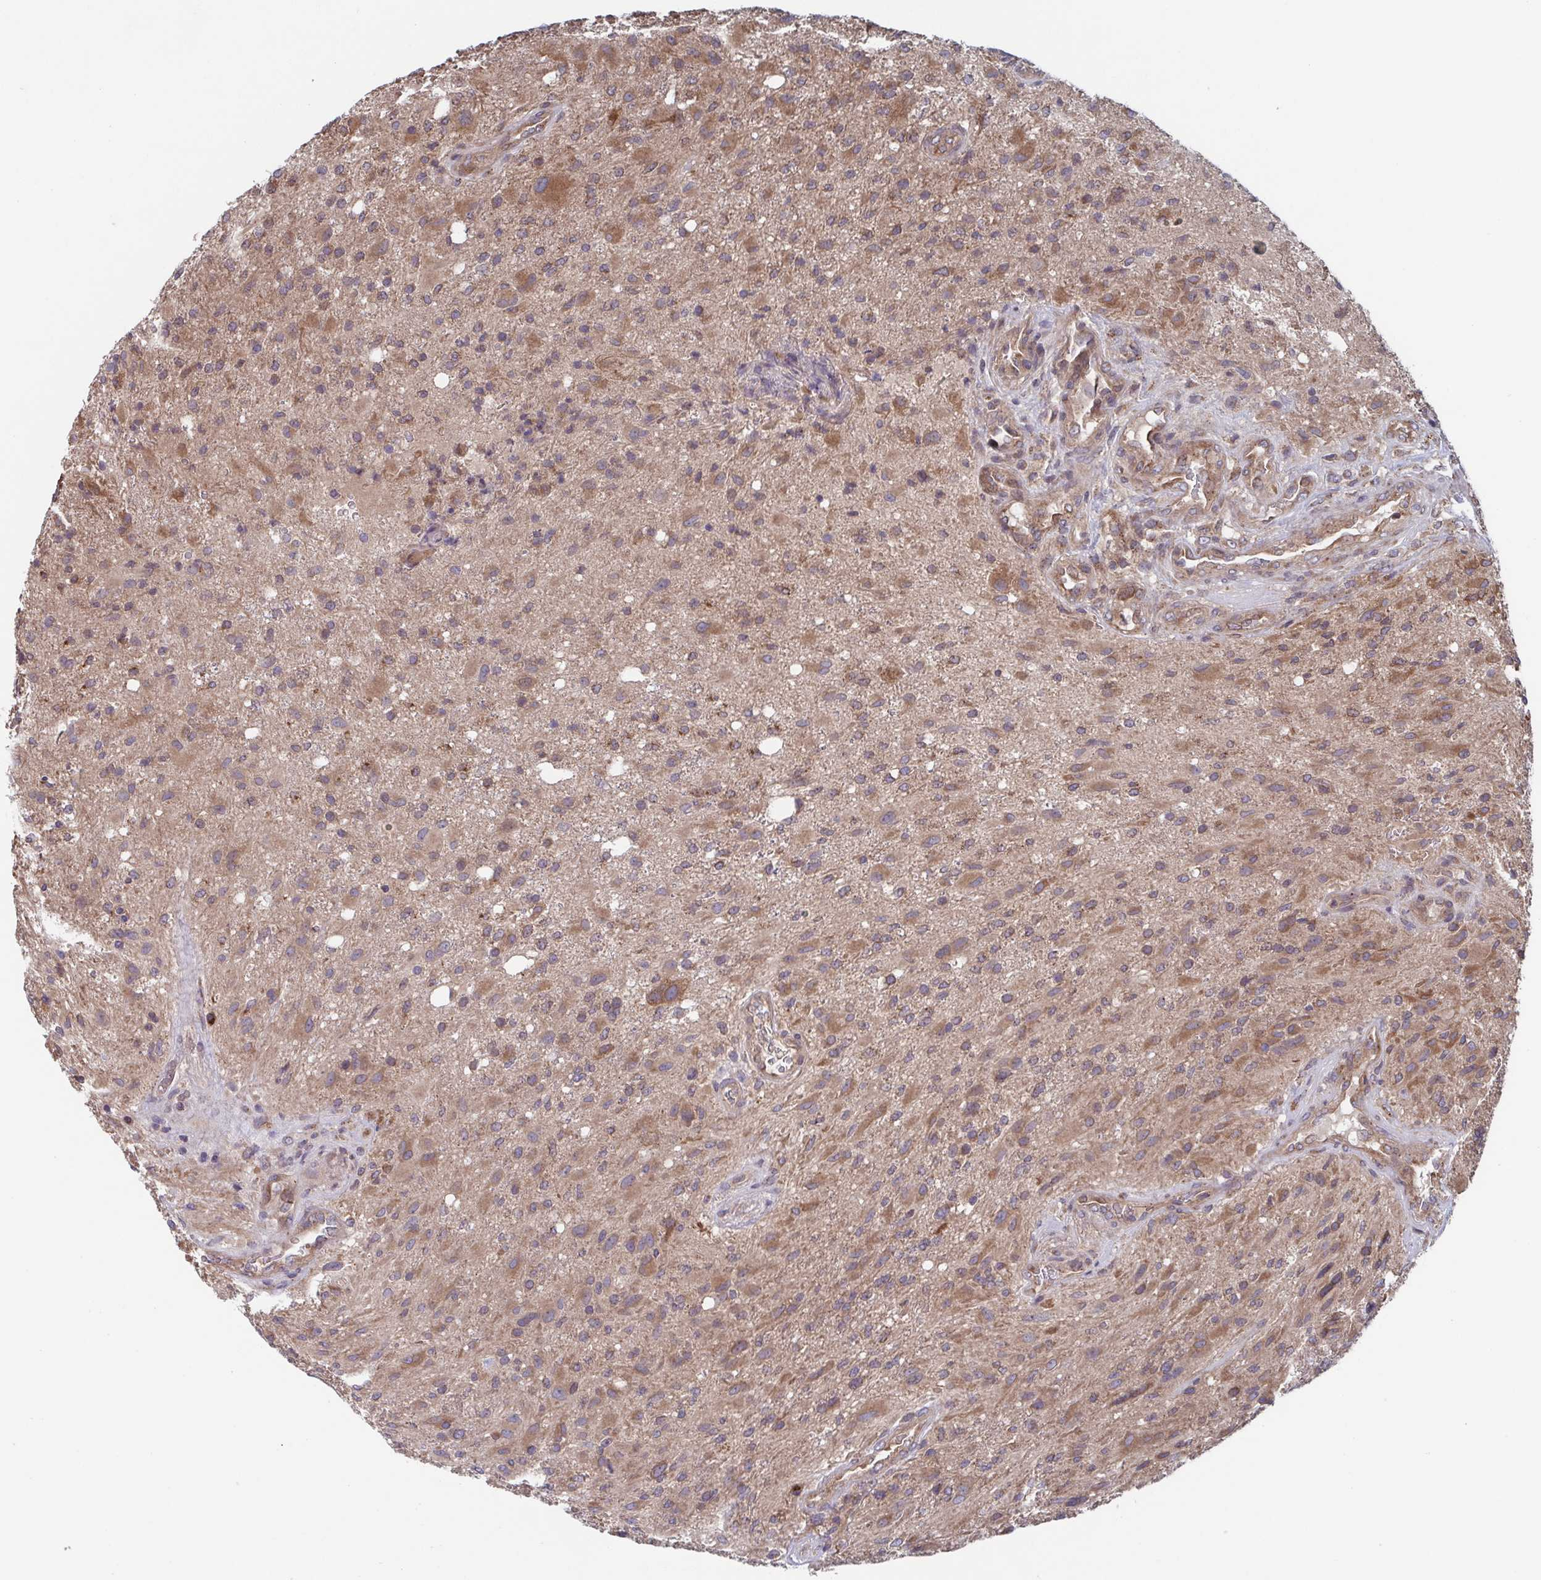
{"staining": {"intensity": "moderate", "quantity": "25%-75%", "location": "cytoplasmic/membranous"}, "tissue": "glioma", "cell_type": "Tumor cells", "image_type": "cancer", "snomed": [{"axis": "morphology", "description": "Glioma, malignant, High grade"}, {"axis": "topography", "description": "Brain"}], "caption": "Moderate cytoplasmic/membranous protein expression is present in about 25%-75% of tumor cells in malignant glioma (high-grade).", "gene": "COPB1", "patient": {"sex": "male", "age": 53}}